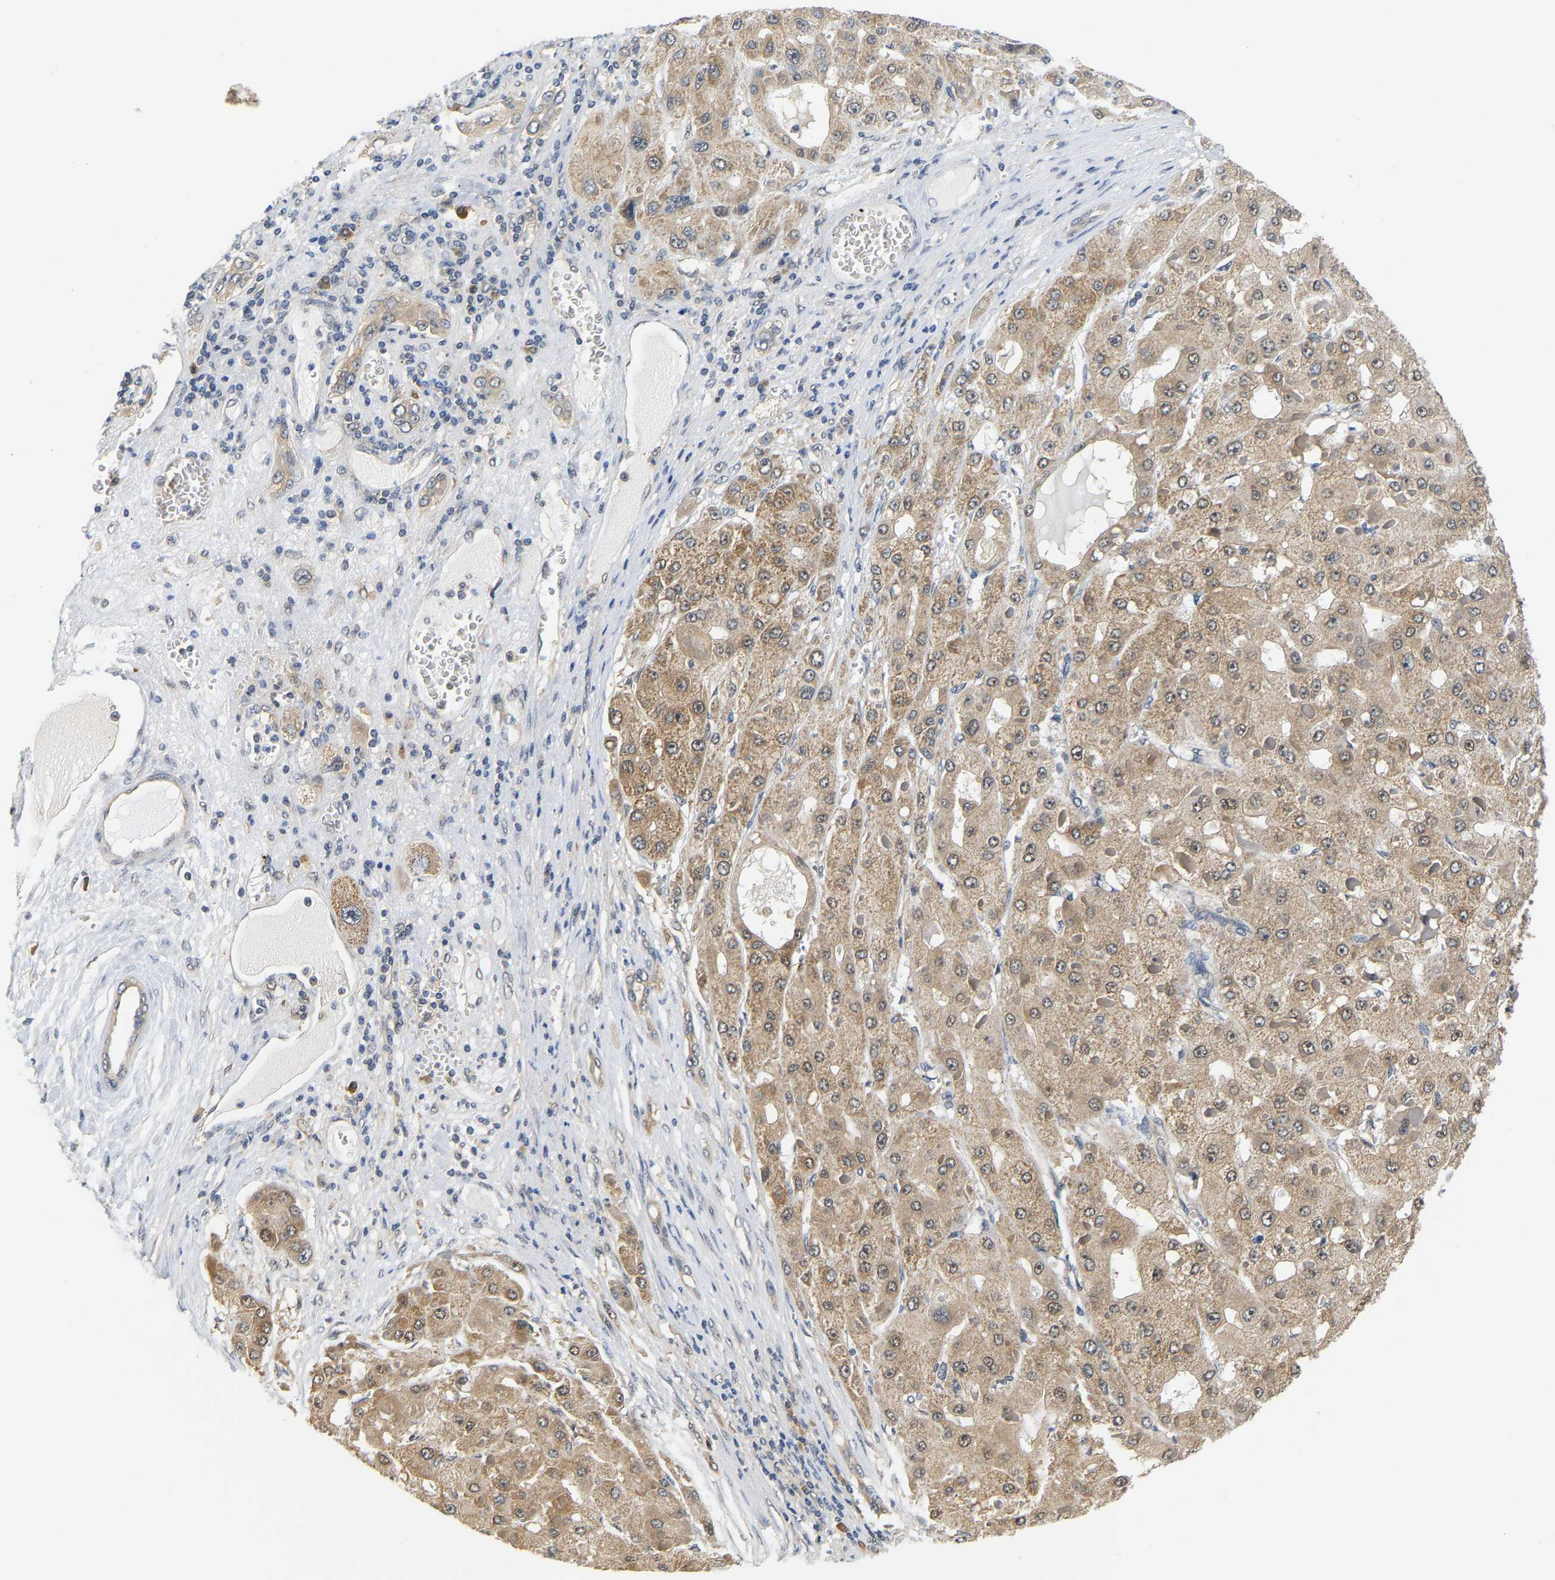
{"staining": {"intensity": "moderate", "quantity": ">75%", "location": "cytoplasmic/membranous"}, "tissue": "liver cancer", "cell_type": "Tumor cells", "image_type": "cancer", "snomed": [{"axis": "morphology", "description": "Carcinoma, Hepatocellular, NOS"}, {"axis": "topography", "description": "Liver"}], "caption": "IHC of hepatocellular carcinoma (liver) demonstrates medium levels of moderate cytoplasmic/membranous staining in approximately >75% of tumor cells.", "gene": "ARHGEF12", "patient": {"sex": "female", "age": 73}}